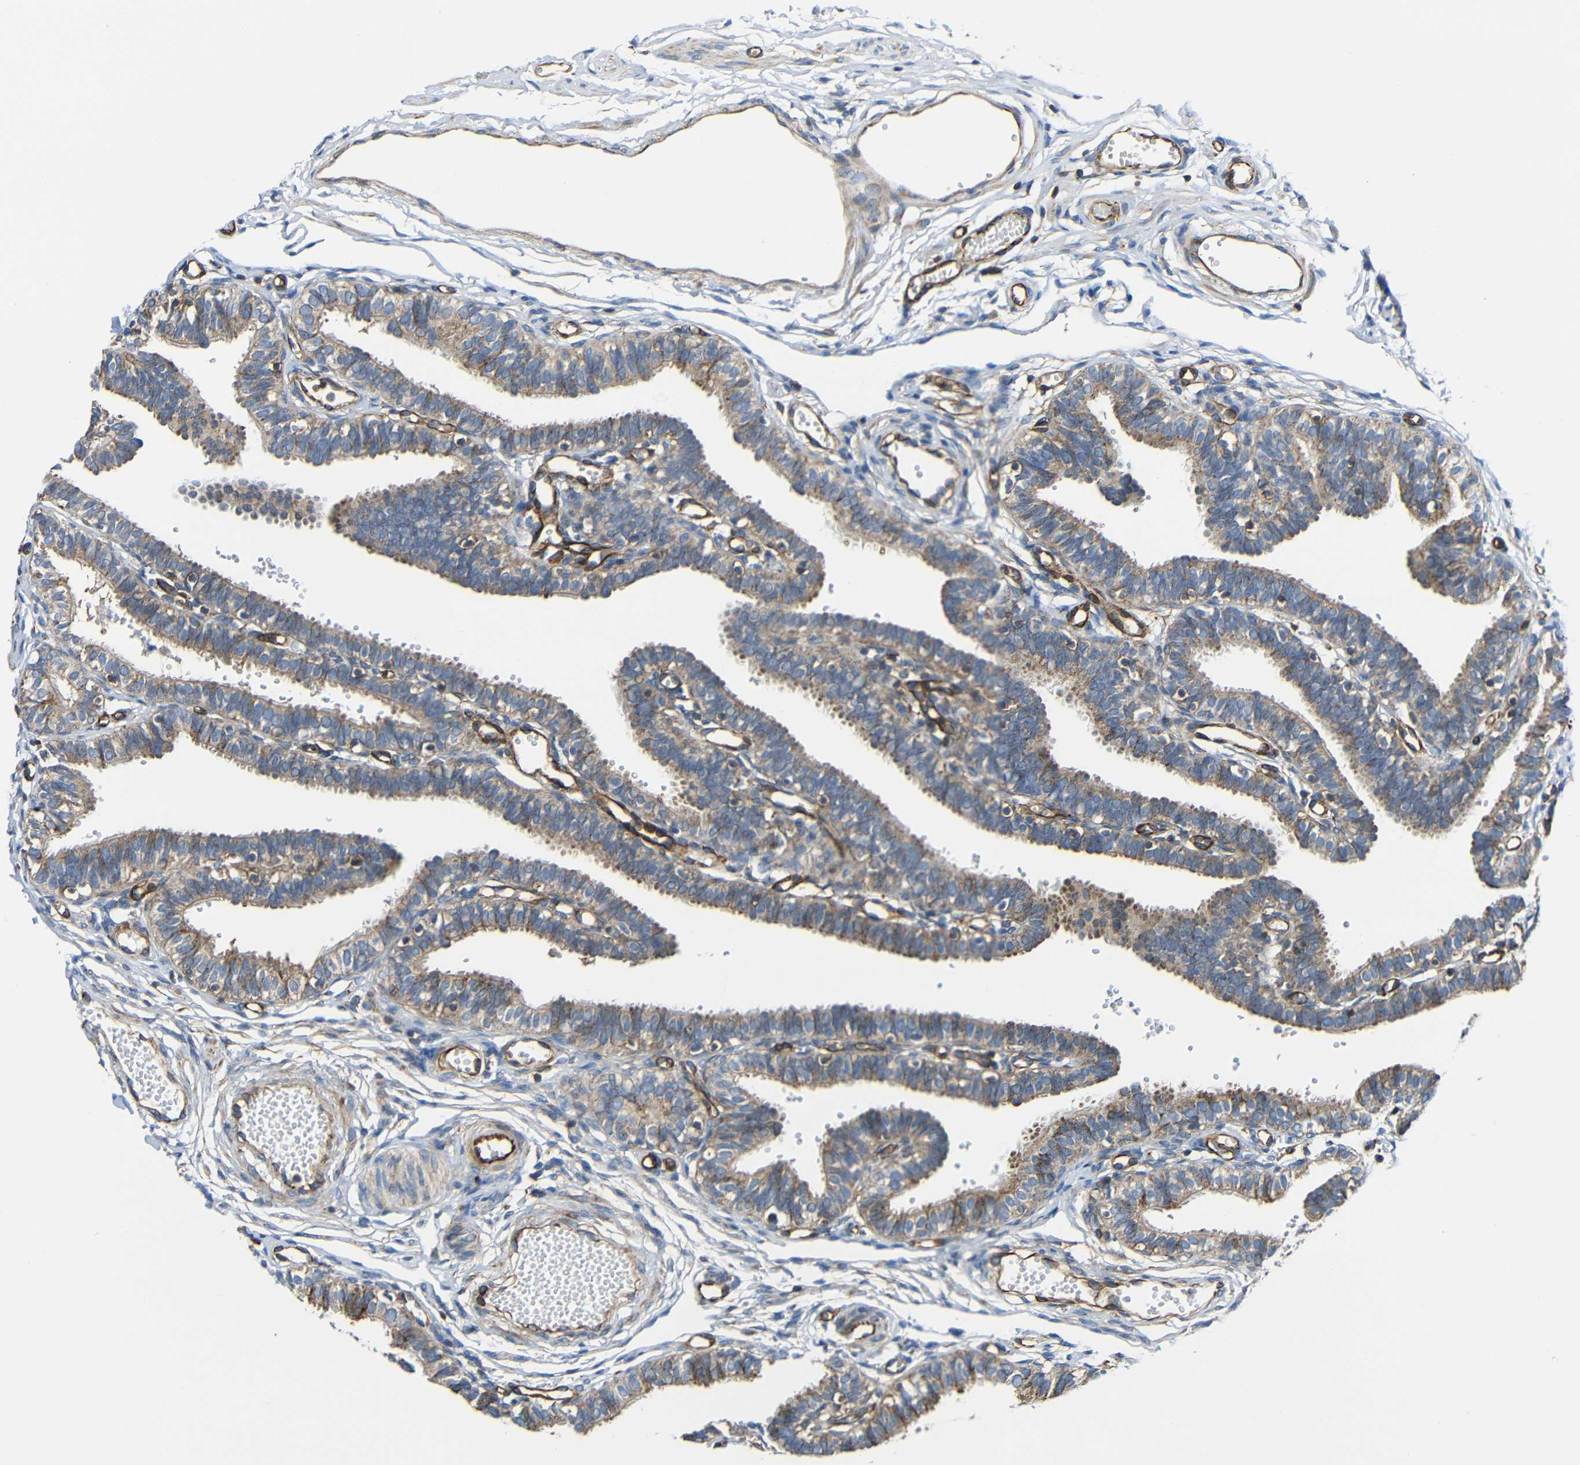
{"staining": {"intensity": "moderate", "quantity": ">75%", "location": "cytoplasmic/membranous"}, "tissue": "fallopian tube", "cell_type": "Glandular cells", "image_type": "normal", "snomed": [{"axis": "morphology", "description": "Normal tissue, NOS"}, {"axis": "topography", "description": "Fallopian tube"}, {"axis": "topography", "description": "Placenta"}], "caption": "About >75% of glandular cells in benign fallopian tube reveal moderate cytoplasmic/membranous protein staining as visualized by brown immunohistochemical staining.", "gene": "IGSF10", "patient": {"sex": "female", "age": 34}}